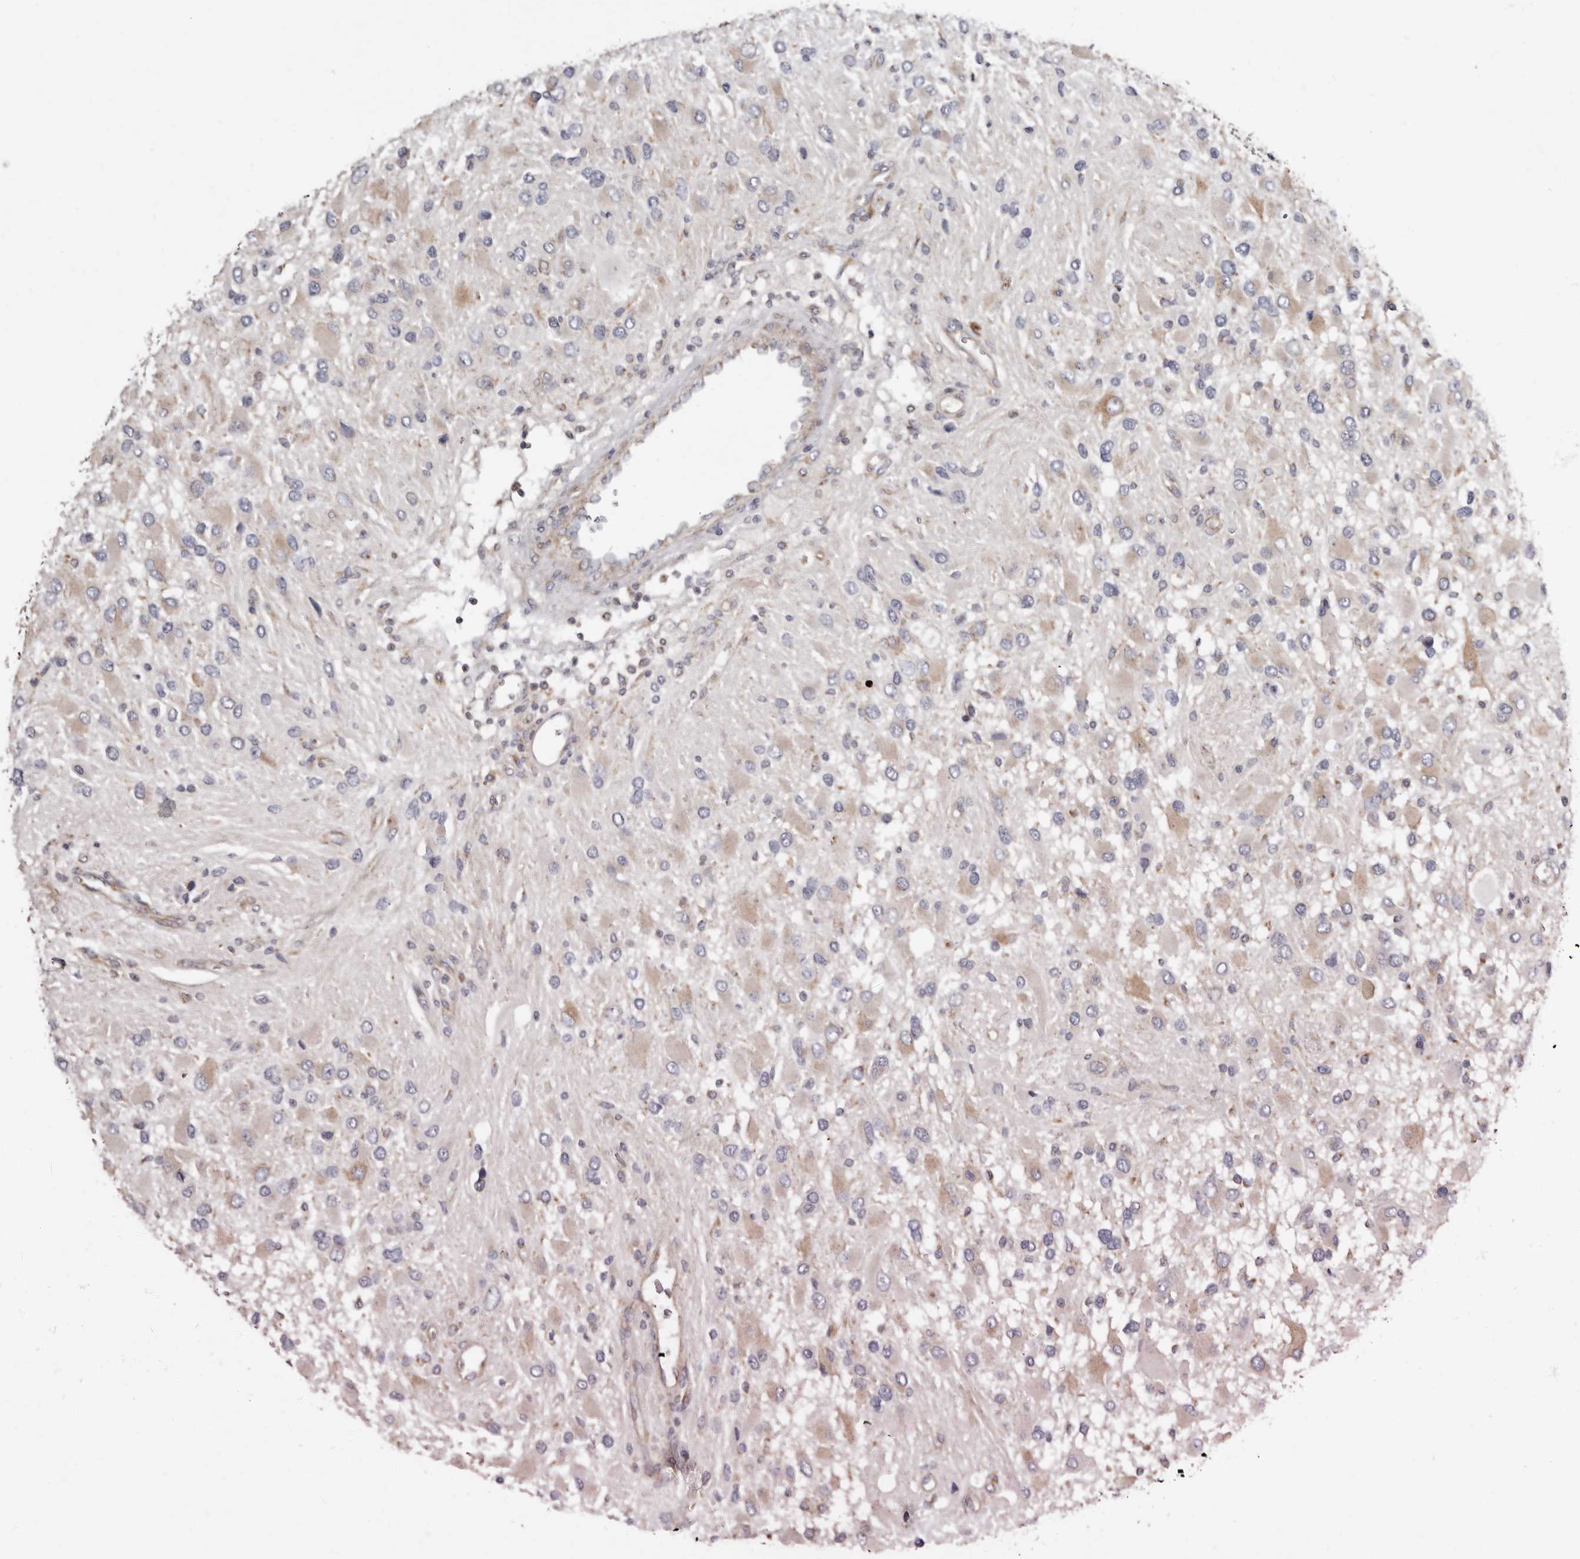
{"staining": {"intensity": "weak", "quantity": "<25%", "location": "cytoplasmic/membranous"}, "tissue": "glioma", "cell_type": "Tumor cells", "image_type": "cancer", "snomed": [{"axis": "morphology", "description": "Glioma, malignant, High grade"}, {"axis": "topography", "description": "Brain"}], "caption": "Human high-grade glioma (malignant) stained for a protein using immunohistochemistry reveals no positivity in tumor cells.", "gene": "ASIC5", "patient": {"sex": "male", "age": 53}}